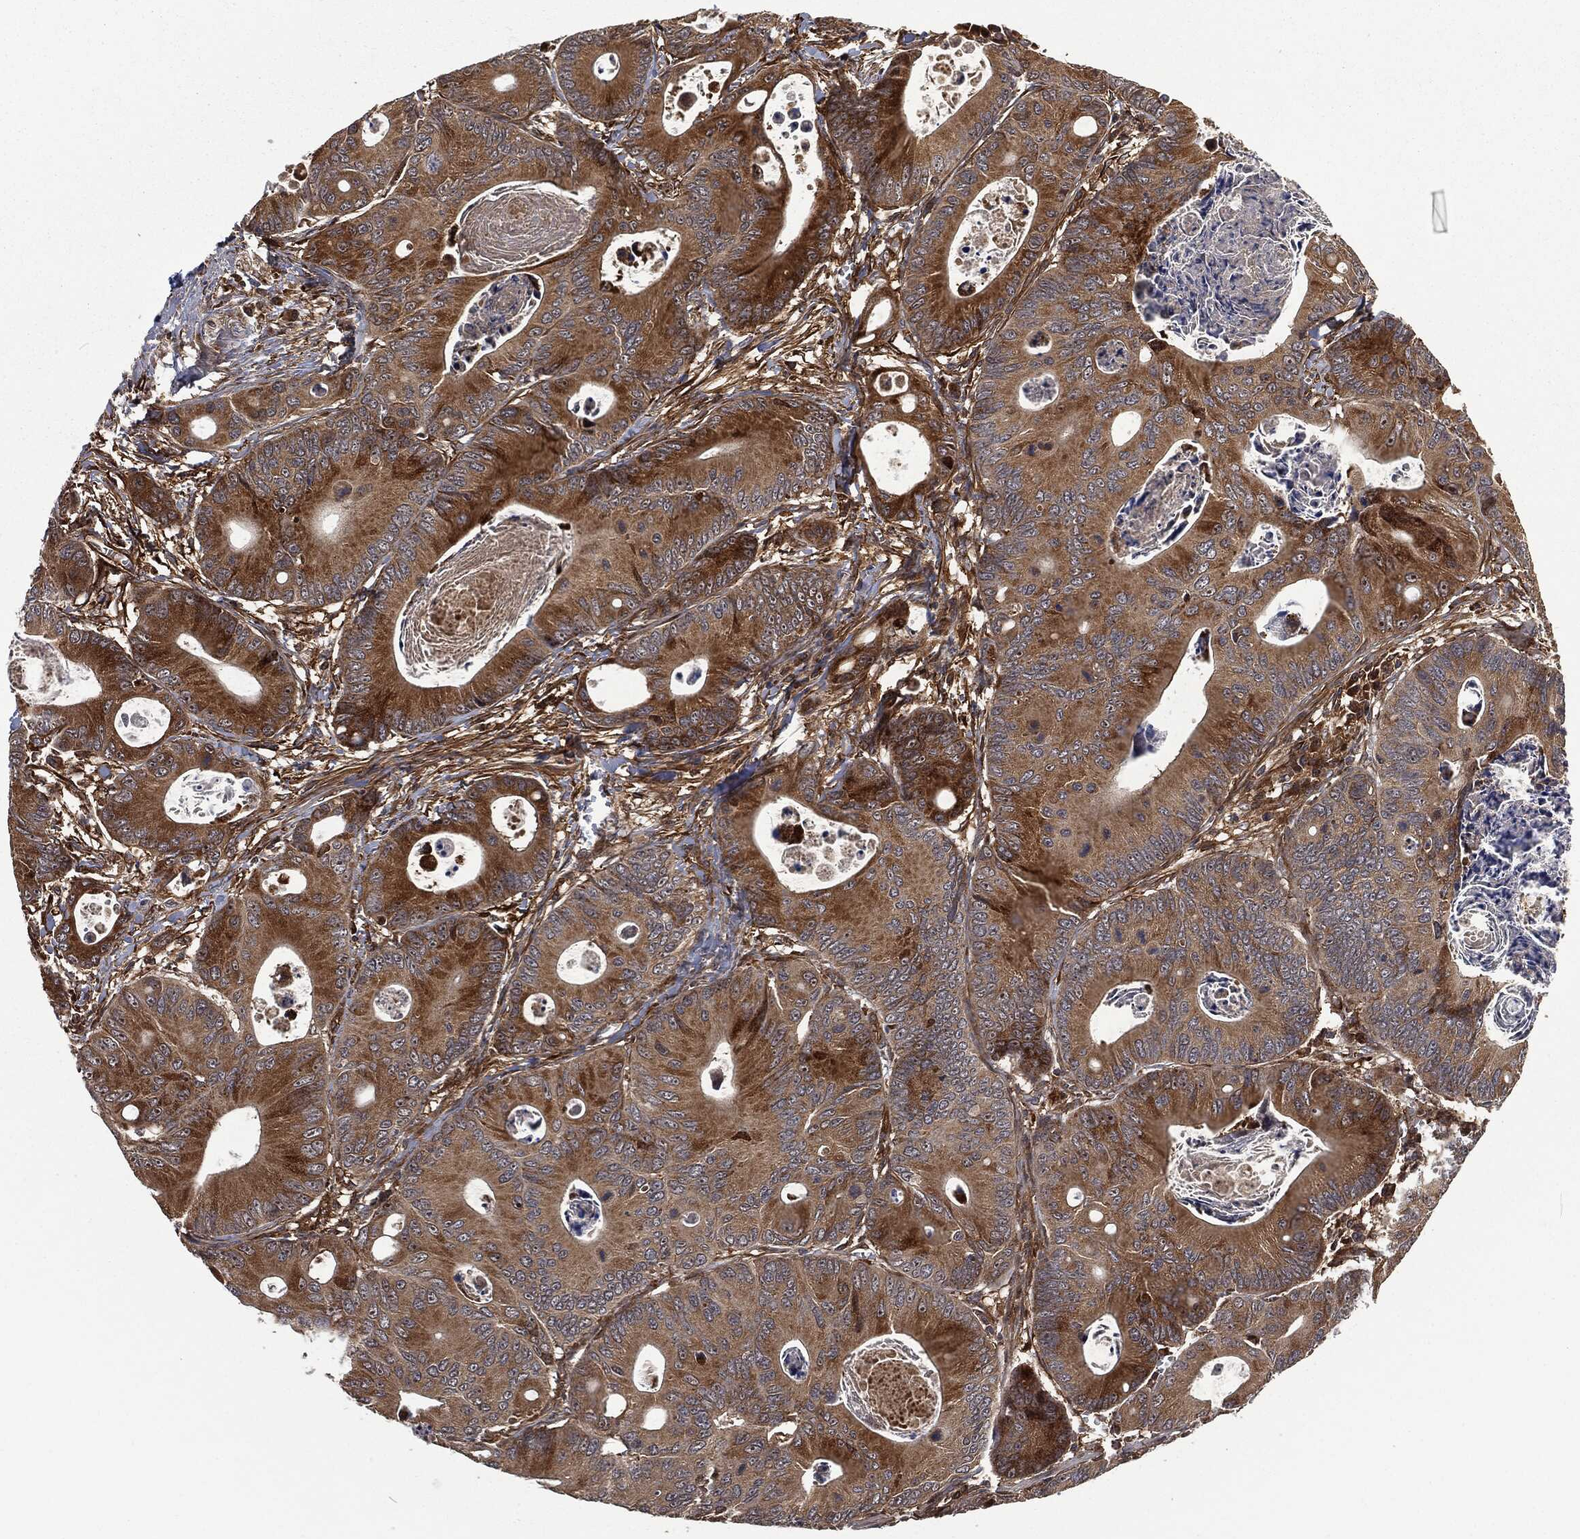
{"staining": {"intensity": "strong", "quantity": "25%-75%", "location": "cytoplasmic/membranous"}, "tissue": "colorectal cancer", "cell_type": "Tumor cells", "image_type": "cancer", "snomed": [{"axis": "morphology", "description": "Adenocarcinoma, NOS"}, {"axis": "topography", "description": "Colon"}], "caption": "Strong cytoplasmic/membranous expression for a protein is identified in about 25%-75% of tumor cells of colorectal cancer using immunohistochemistry (IHC).", "gene": "RFTN1", "patient": {"sex": "female", "age": 78}}